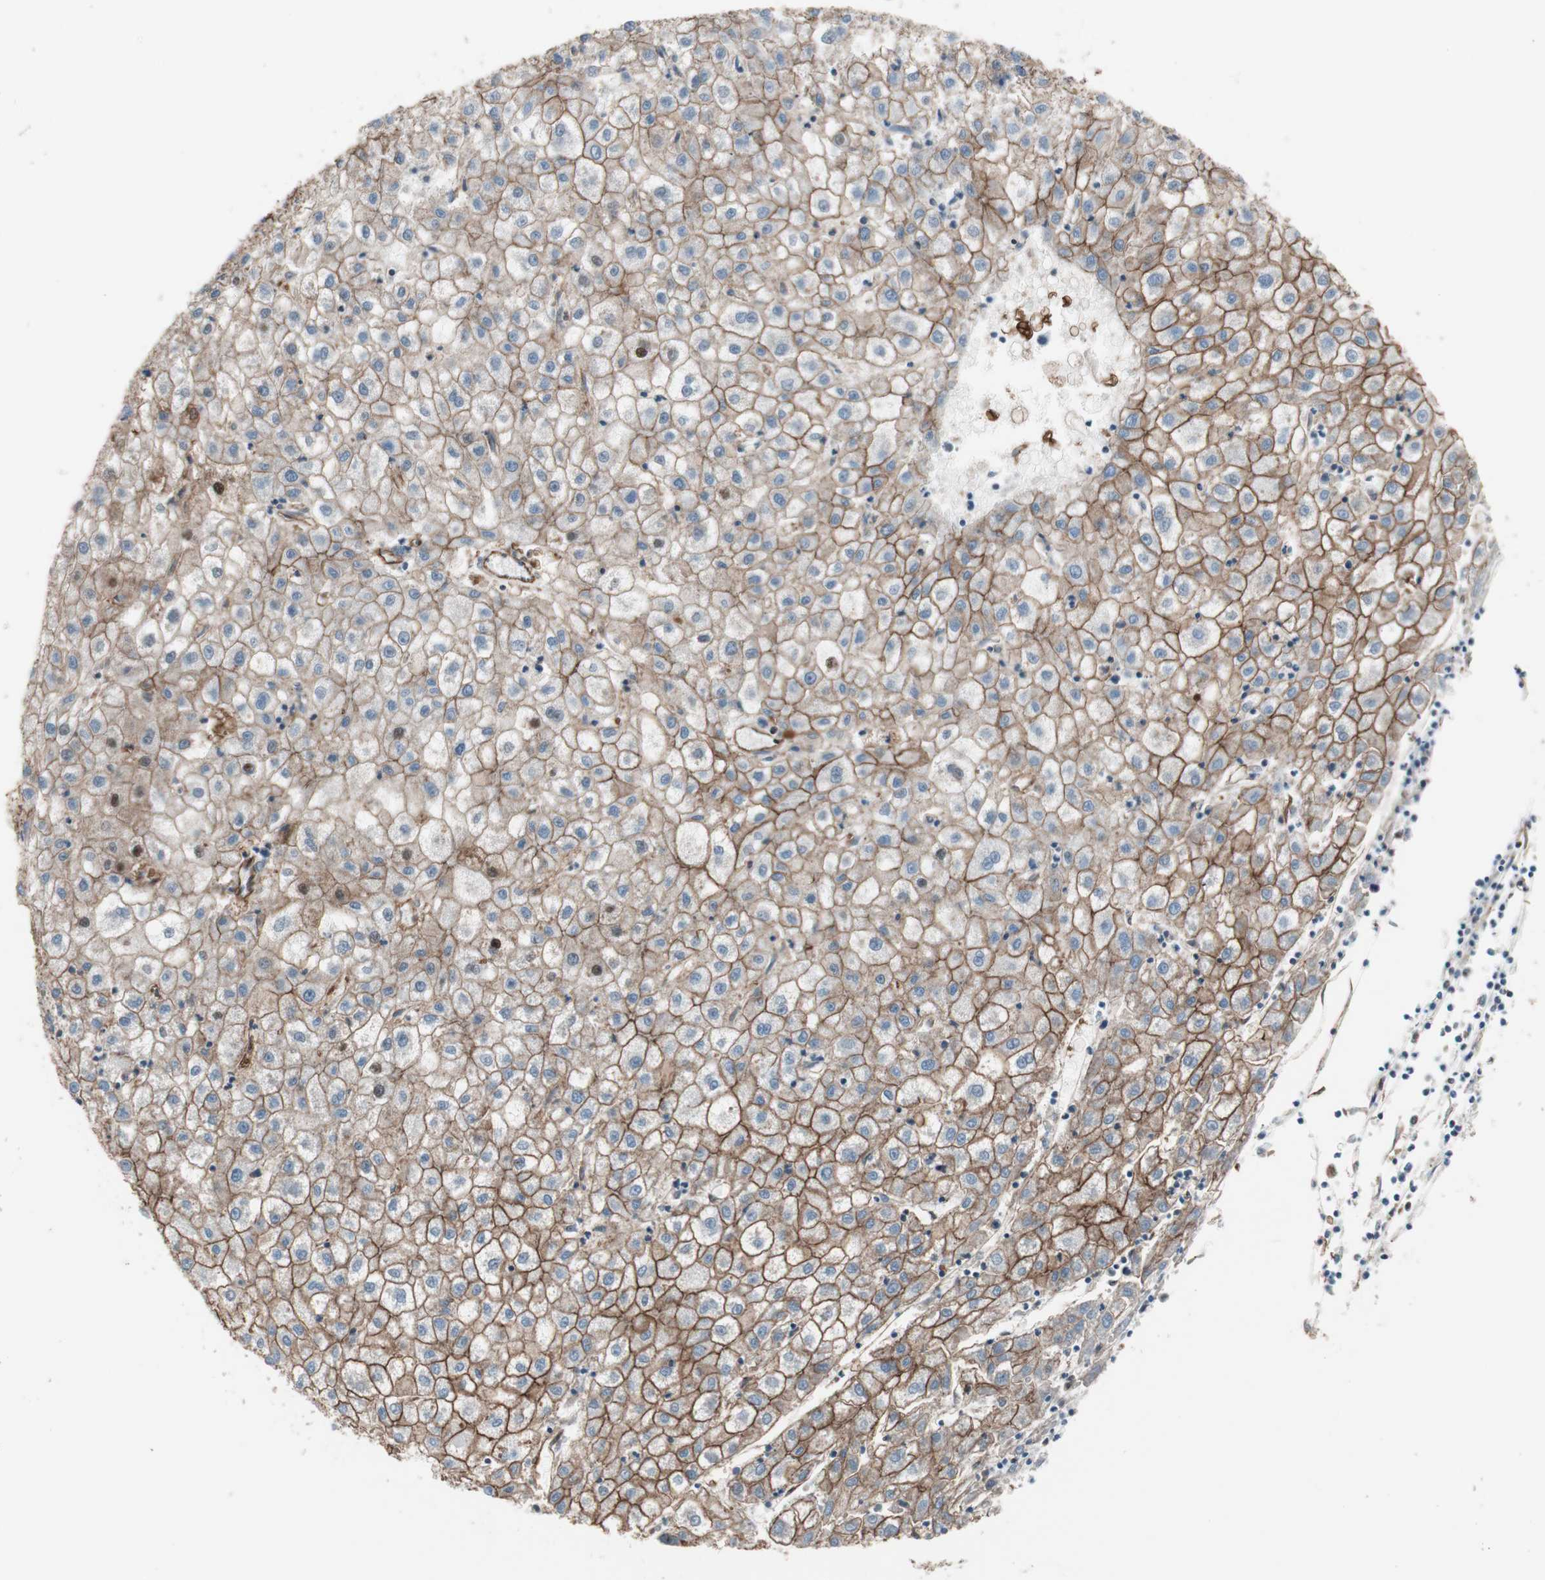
{"staining": {"intensity": "moderate", "quantity": ">75%", "location": "cytoplasmic/membranous"}, "tissue": "liver cancer", "cell_type": "Tumor cells", "image_type": "cancer", "snomed": [{"axis": "morphology", "description": "Carcinoma, Hepatocellular, NOS"}, {"axis": "topography", "description": "Liver"}], "caption": "Moderate cytoplasmic/membranous protein staining is seen in approximately >75% of tumor cells in liver hepatocellular carcinoma. The protein of interest is stained brown, and the nuclei are stained in blue (DAB IHC with brightfield microscopy, high magnification).", "gene": "TCTA", "patient": {"sex": "male", "age": 72}}